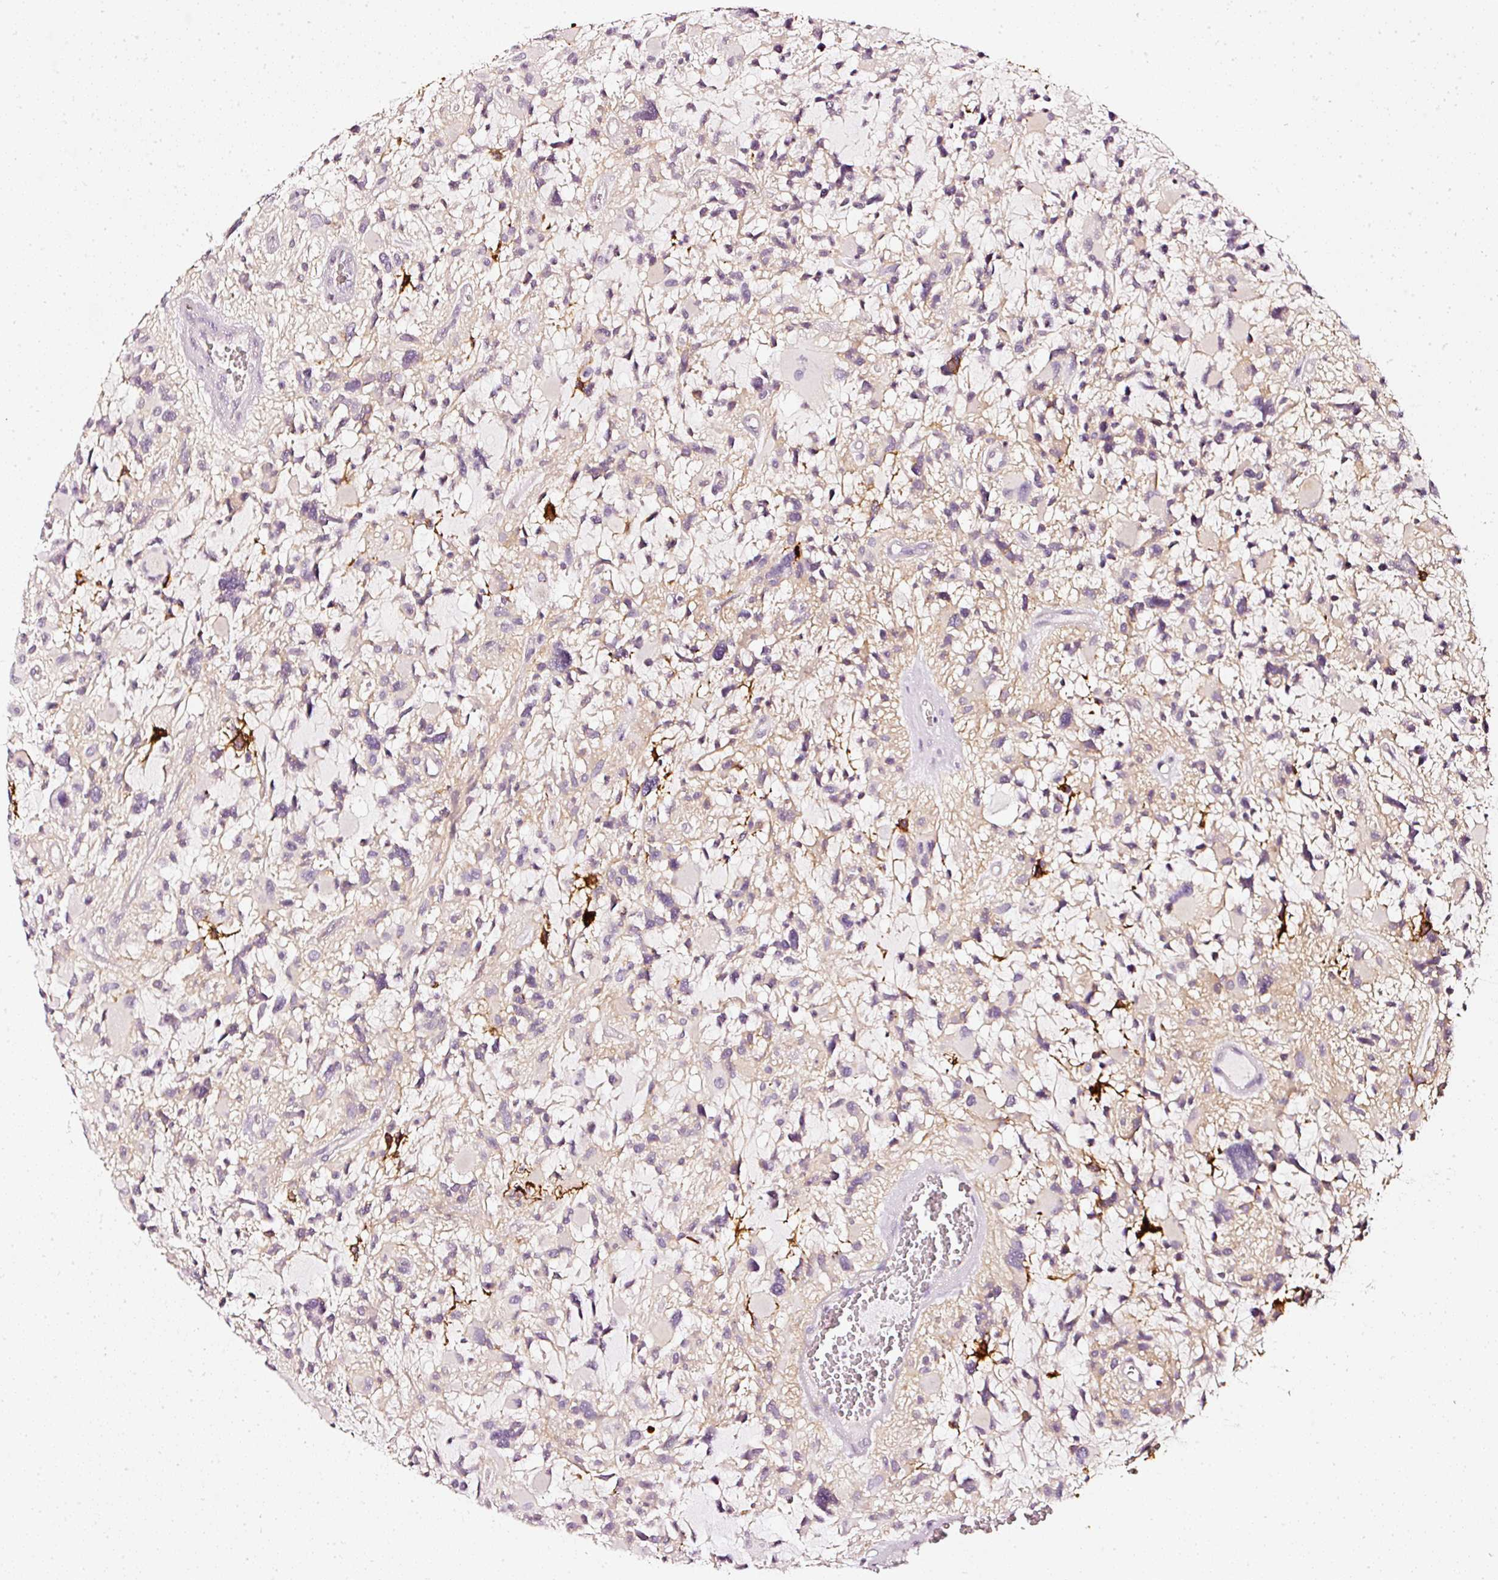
{"staining": {"intensity": "weak", "quantity": "<25%", "location": "cytoplasmic/membranous"}, "tissue": "glioma", "cell_type": "Tumor cells", "image_type": "cancer", "snomed": [{"axis": "morphology", "description": "Glioma, malignant, High grade"}, {"axis": "topography", "description": "Brain"}], "caption": "Tumor cells show no significant expression in glioma.", "gene": "CNP", "patient": {"sex": "female", "age": 11}}